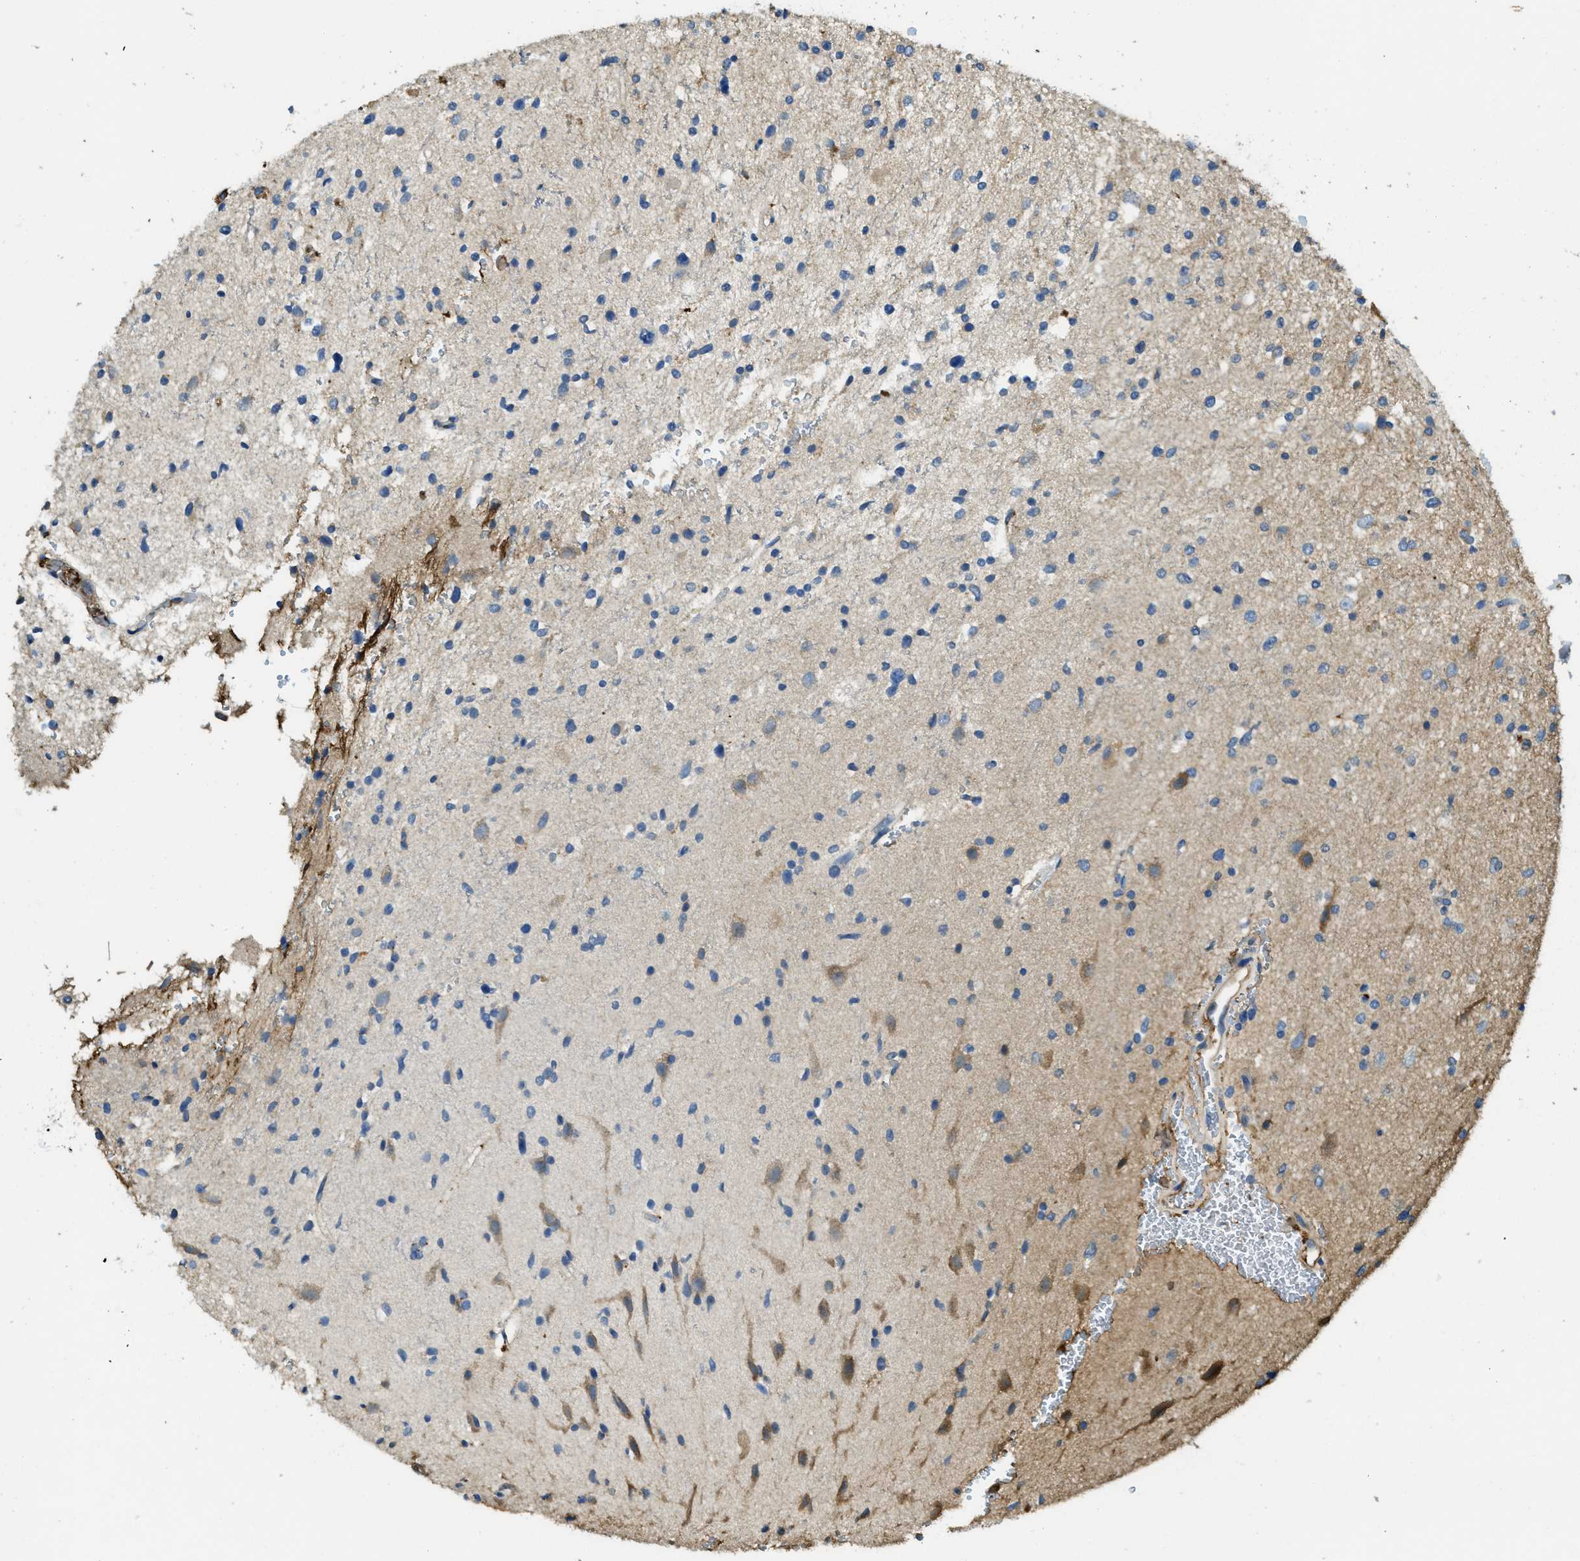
{"staining": {"intensity": "moderate", "quantity": "<25%", "location": "cytoplasmic/membranous"}, "tissue": "glioma", "cell_type": "Tumor cells", "image_type": "cancer", "snomed": [{"axis": "morphology", "description": "Glioma, malignant, High grade"}, {"axis": "topography", "description": "Brain"}], "caption": "Immunohistochemical staining of glioma shows moderate cytoplasmic/membranous protein expression in about <25% of tumor cells.", "gene": "RIPK2", "patient": {"sex": "male", "age": 33}}